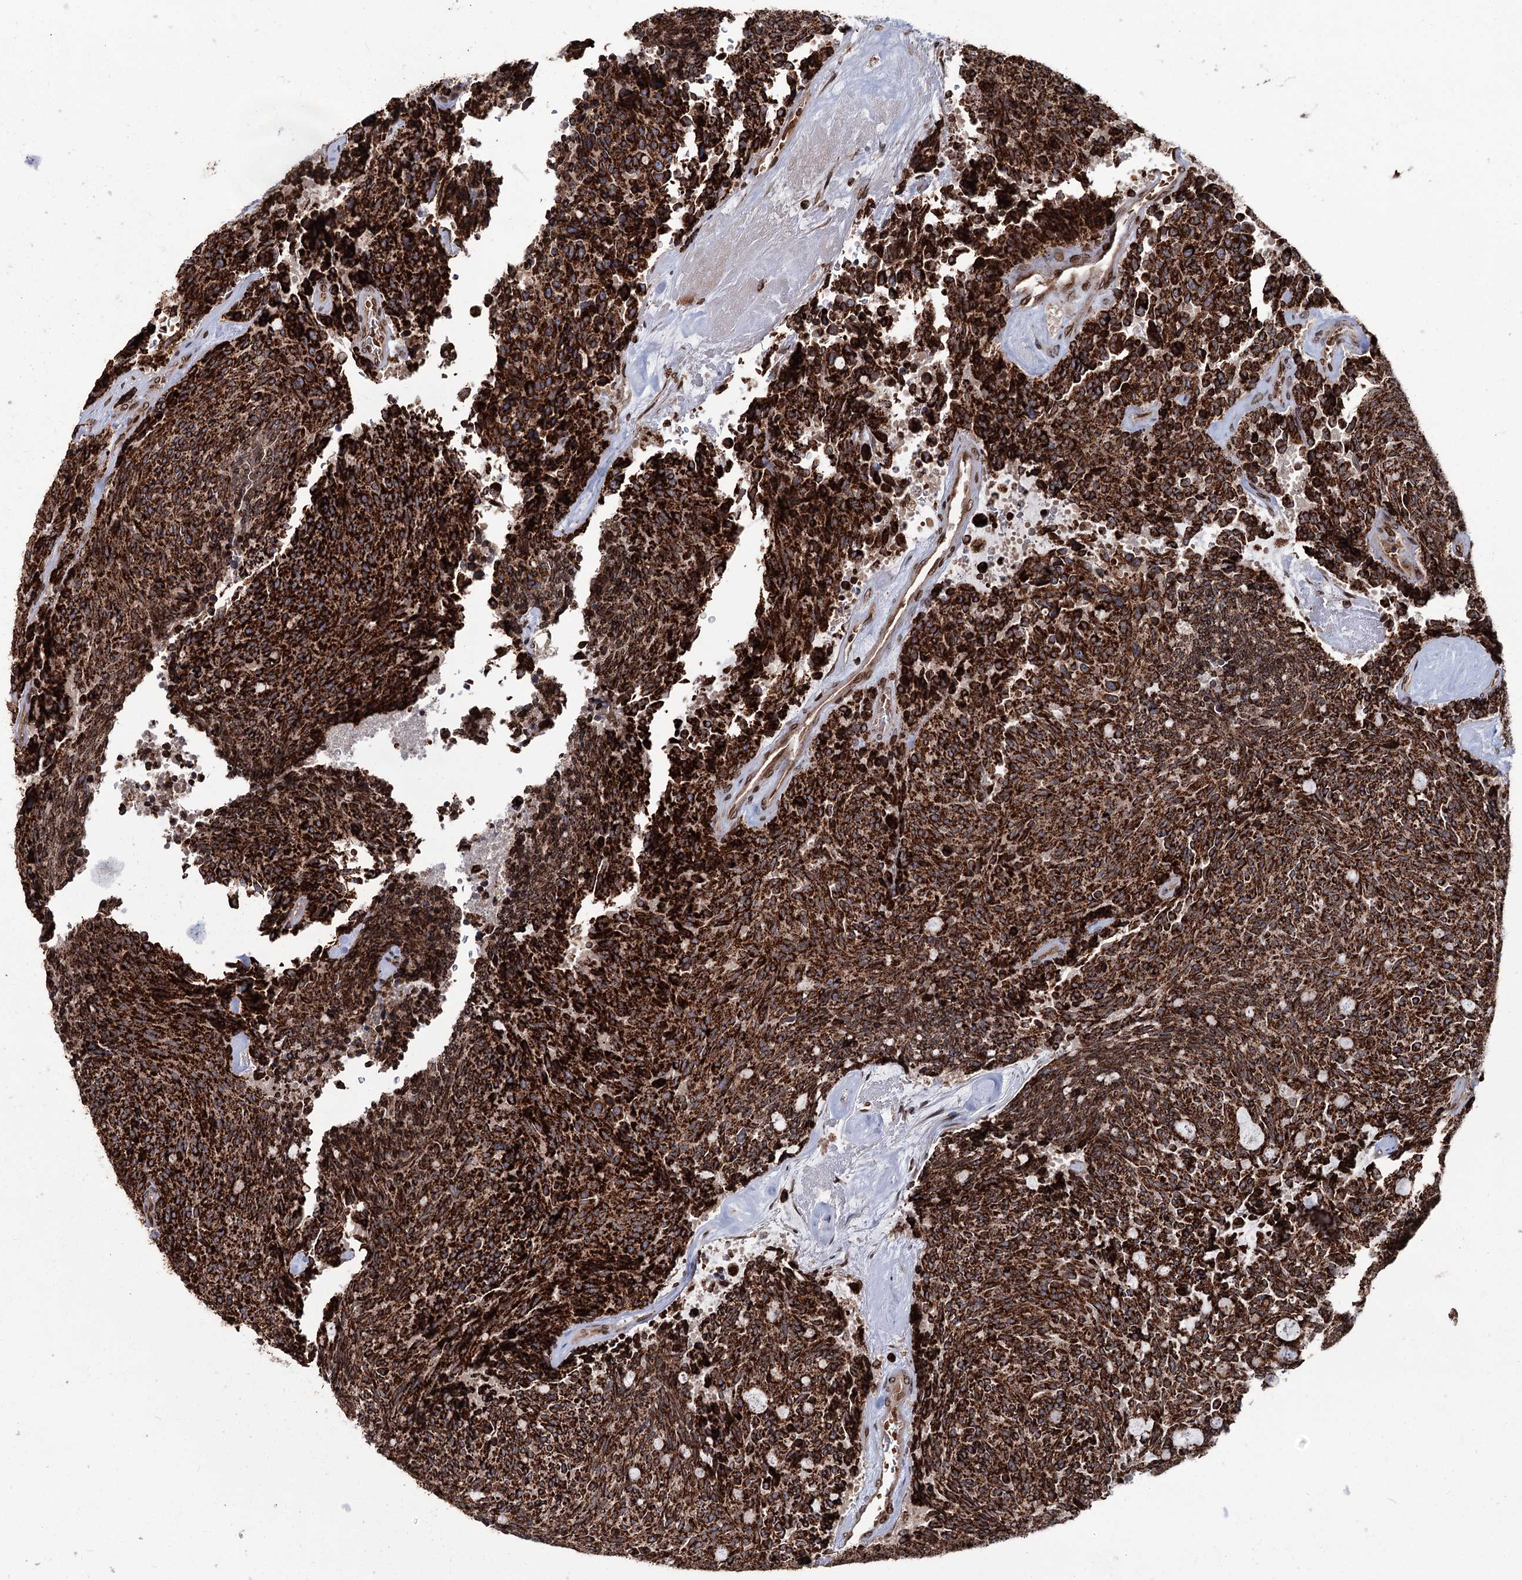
{"staining": {"intensity": "strong", "quantity": ">75%", "location": "cytoplasmic/membranous"}, "tissue": "carcinoid", "cell_type": "Tumor cells", "image_type": "cancer", "snomed": [{"axis": "morphology", "description": "Carcinoid, malignant, NOS"}, {"axis": "topography", "description": "Pancreas"}], "caption": "IHC histopathology image of neoplastic tissue: human malignant carcinoid stained using immunohistochemistry (IHC) exhibits high levels of strong protein expression localized specifically in the cytoplasmic/membranous of tumor cells, appearing as a cytoplasmic/membranous brown color.", "gene": "CFAP46", "patient": {"sex": "female", "age": 54}}